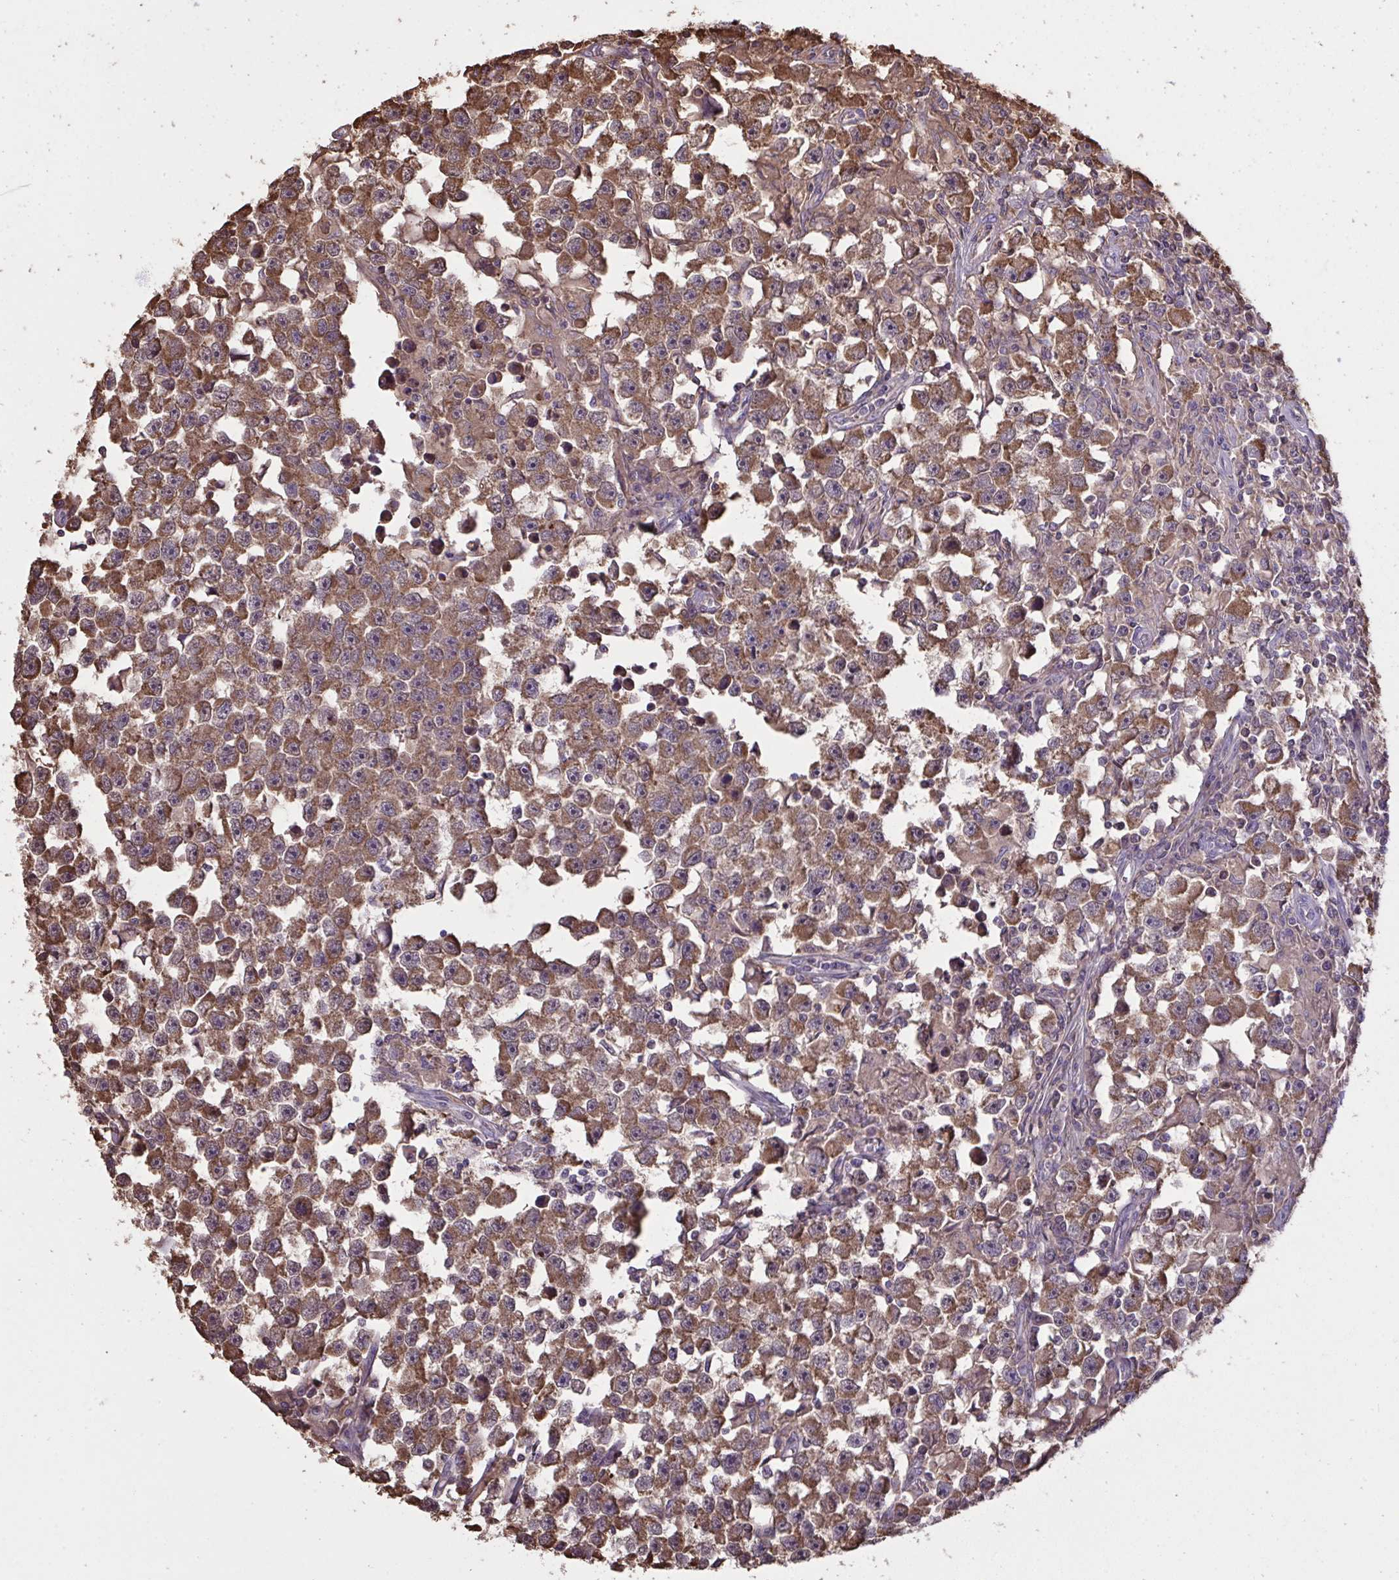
{"staining": {"intensity": "moderate", "quantity": ">75%", "location": "cytoplasmic/membranous"}, "tissue": "testis cancer", "cell_type": "Tumor cells", "image_type": "cancer", "snomed": [{"axis": "morphology", "description": "Seminoma, NOS"}, {"axis": "topography", "description": "Testis"}], "caption": "IHC of testis cancer (seminoma) demonstrates medium levels of moderate cytoplasmic/membranous positivity in approximately >75% of tumor cells. (brown staining indicates protein expression, while blue staining denotes nuclei).", "gene": "PPM1H", "patient": {"sex": "male", "age": 33}}